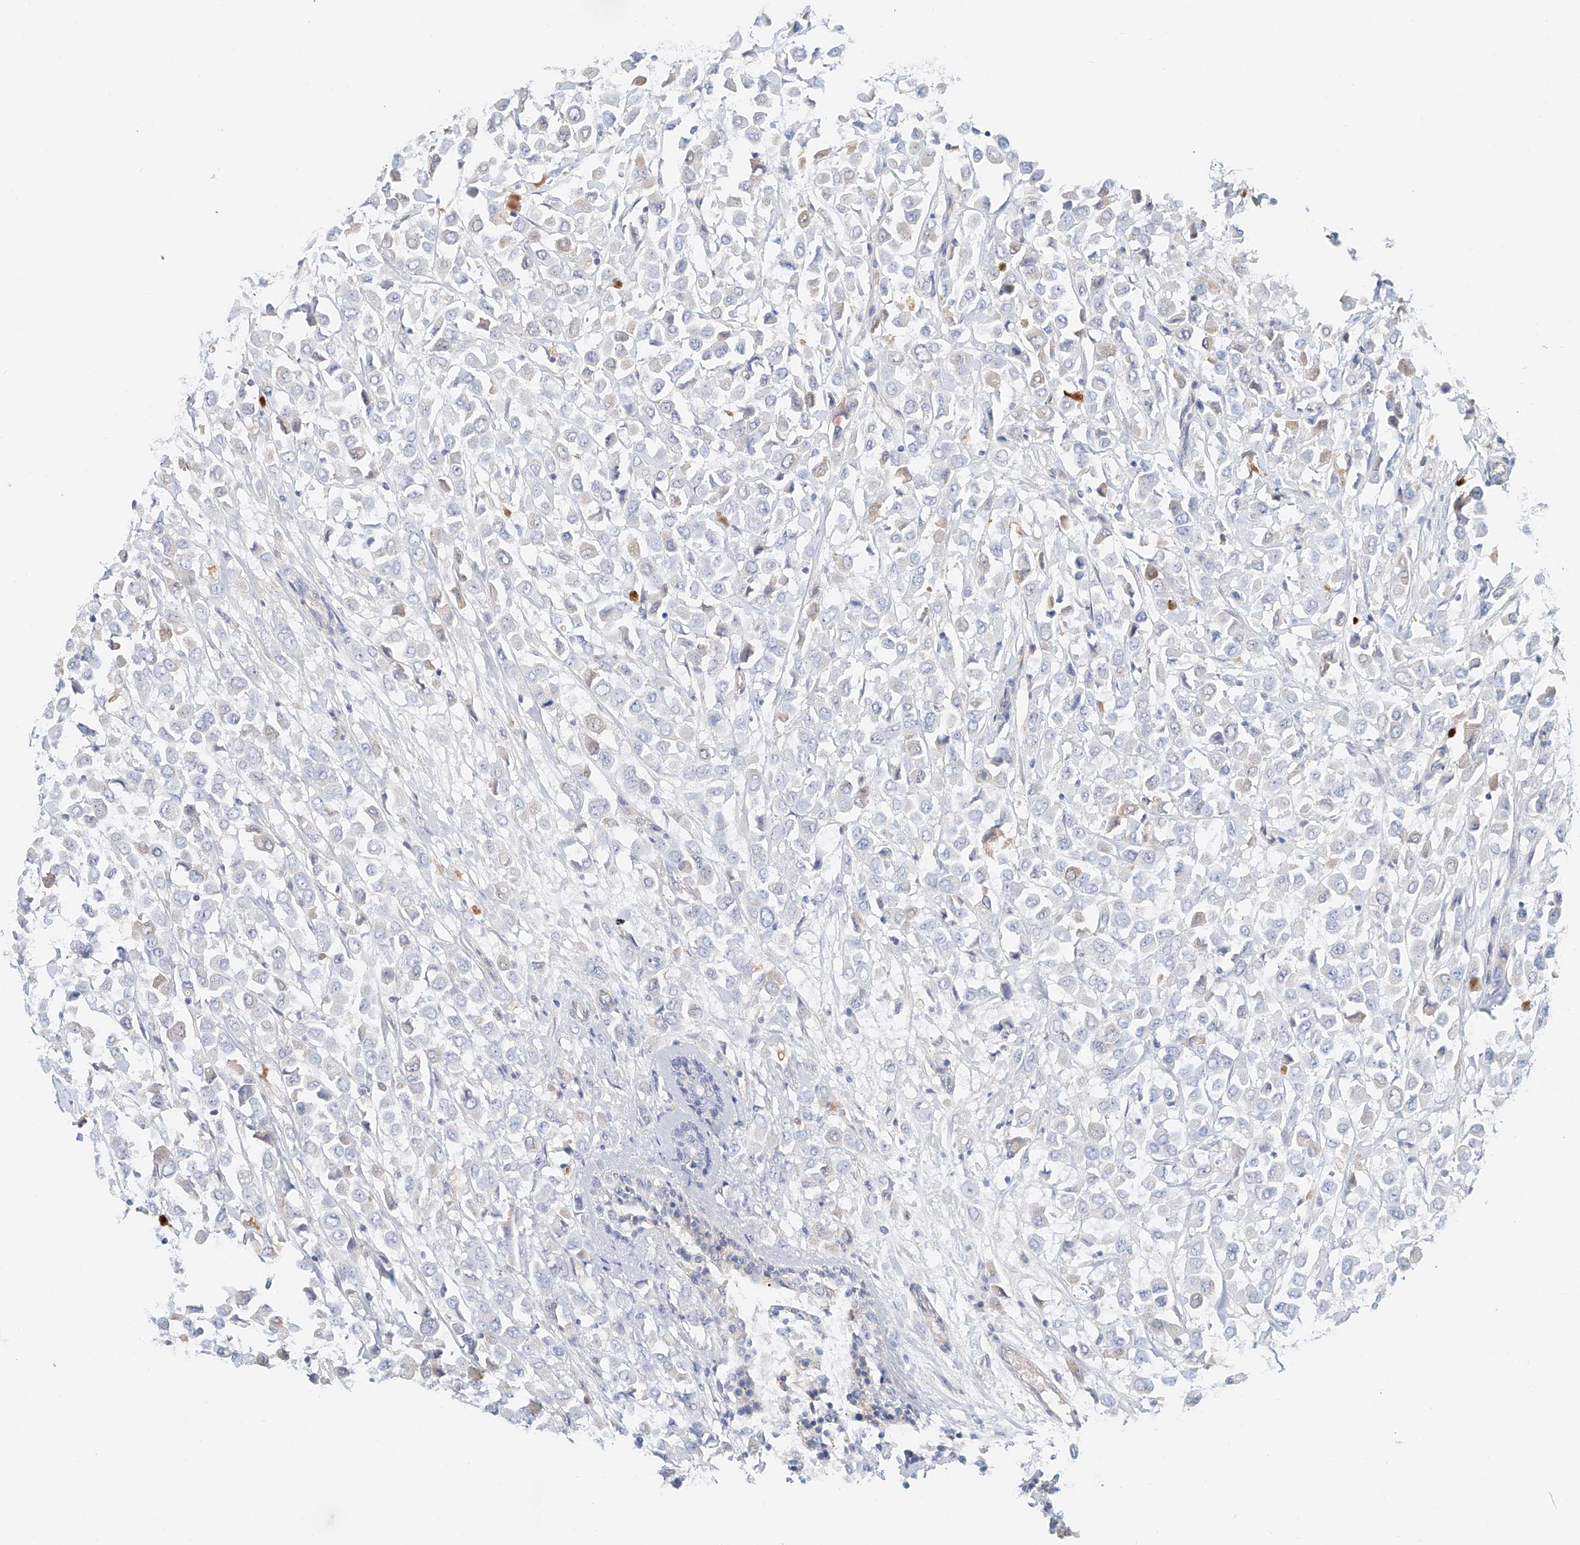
{"staining": {"intensity": "negative", "quantity": "none", "location": "none"}, "tissue": "breast cancer", "cell_type": "Tumor cells", "image_type": "cancer", "snomed": [{"axis": "morphology", "description": "Duct carcinoma"}, {"axis": "topography", "description": "Breast"}], "caption": "Histopathology image shows no significant protein staining in tumor cells of breast cancer.", "gene": "FRYL", "patient": {"sex": "female", "age": 61}}